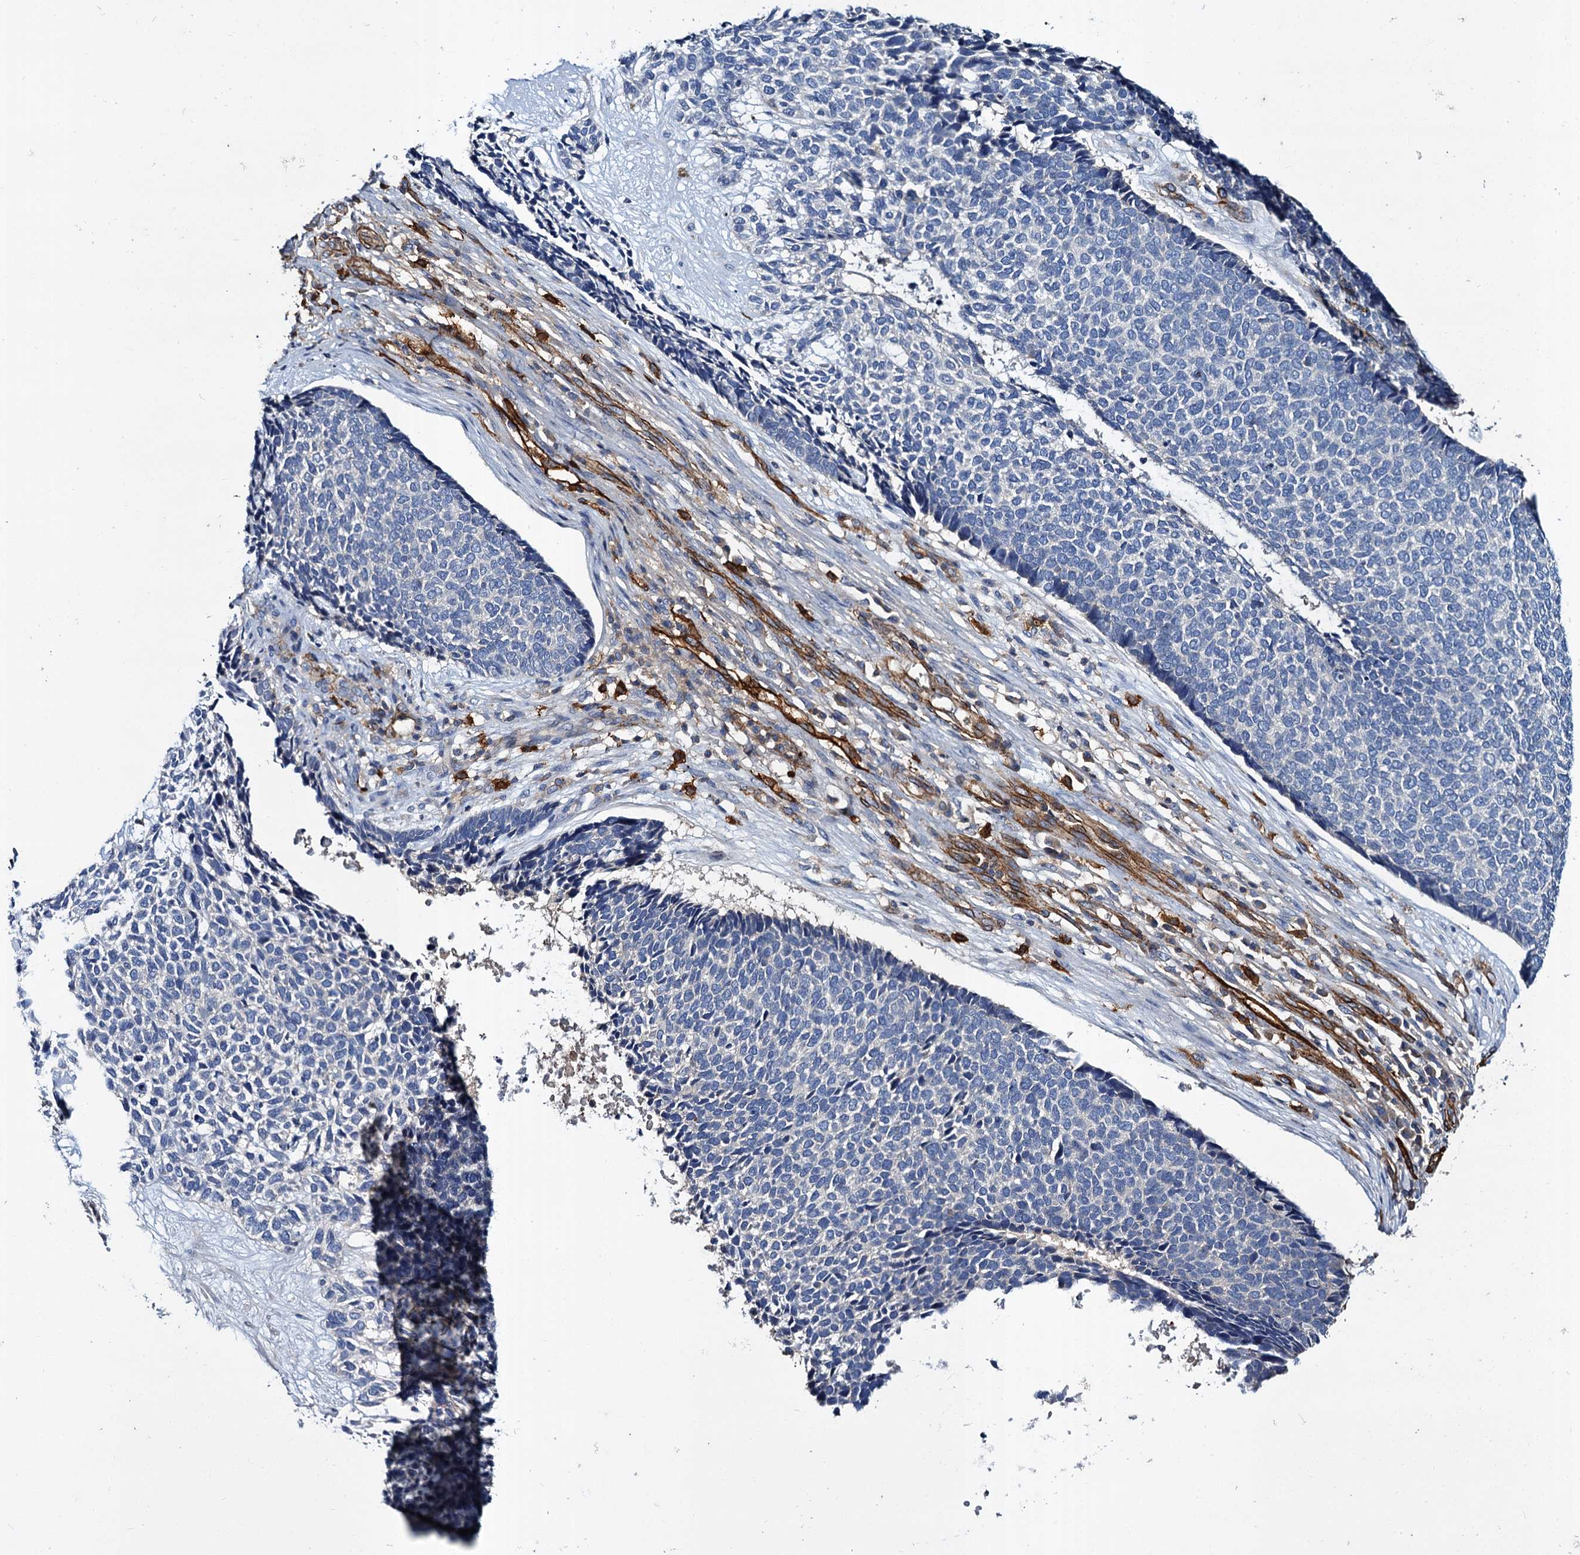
{"staining": {"intensity": "negative", "quantity": "none", "location": "none"}, "tissue": "skin cancer", "cell_type": "Tumor cells", "image_type": "cancer", "snomed": [{"axis": "morphology", "description": "Basal cell carcinoma"}, {"axis": "topography", "description": "Skin"}], "caption": "Immunohistochemistry (IHC) of human basal cell carcinoma (skin) exhibits no staining in tumor cells.", "gene": "CACNA1C", "patient": {"sex": "female", "age": 84}}